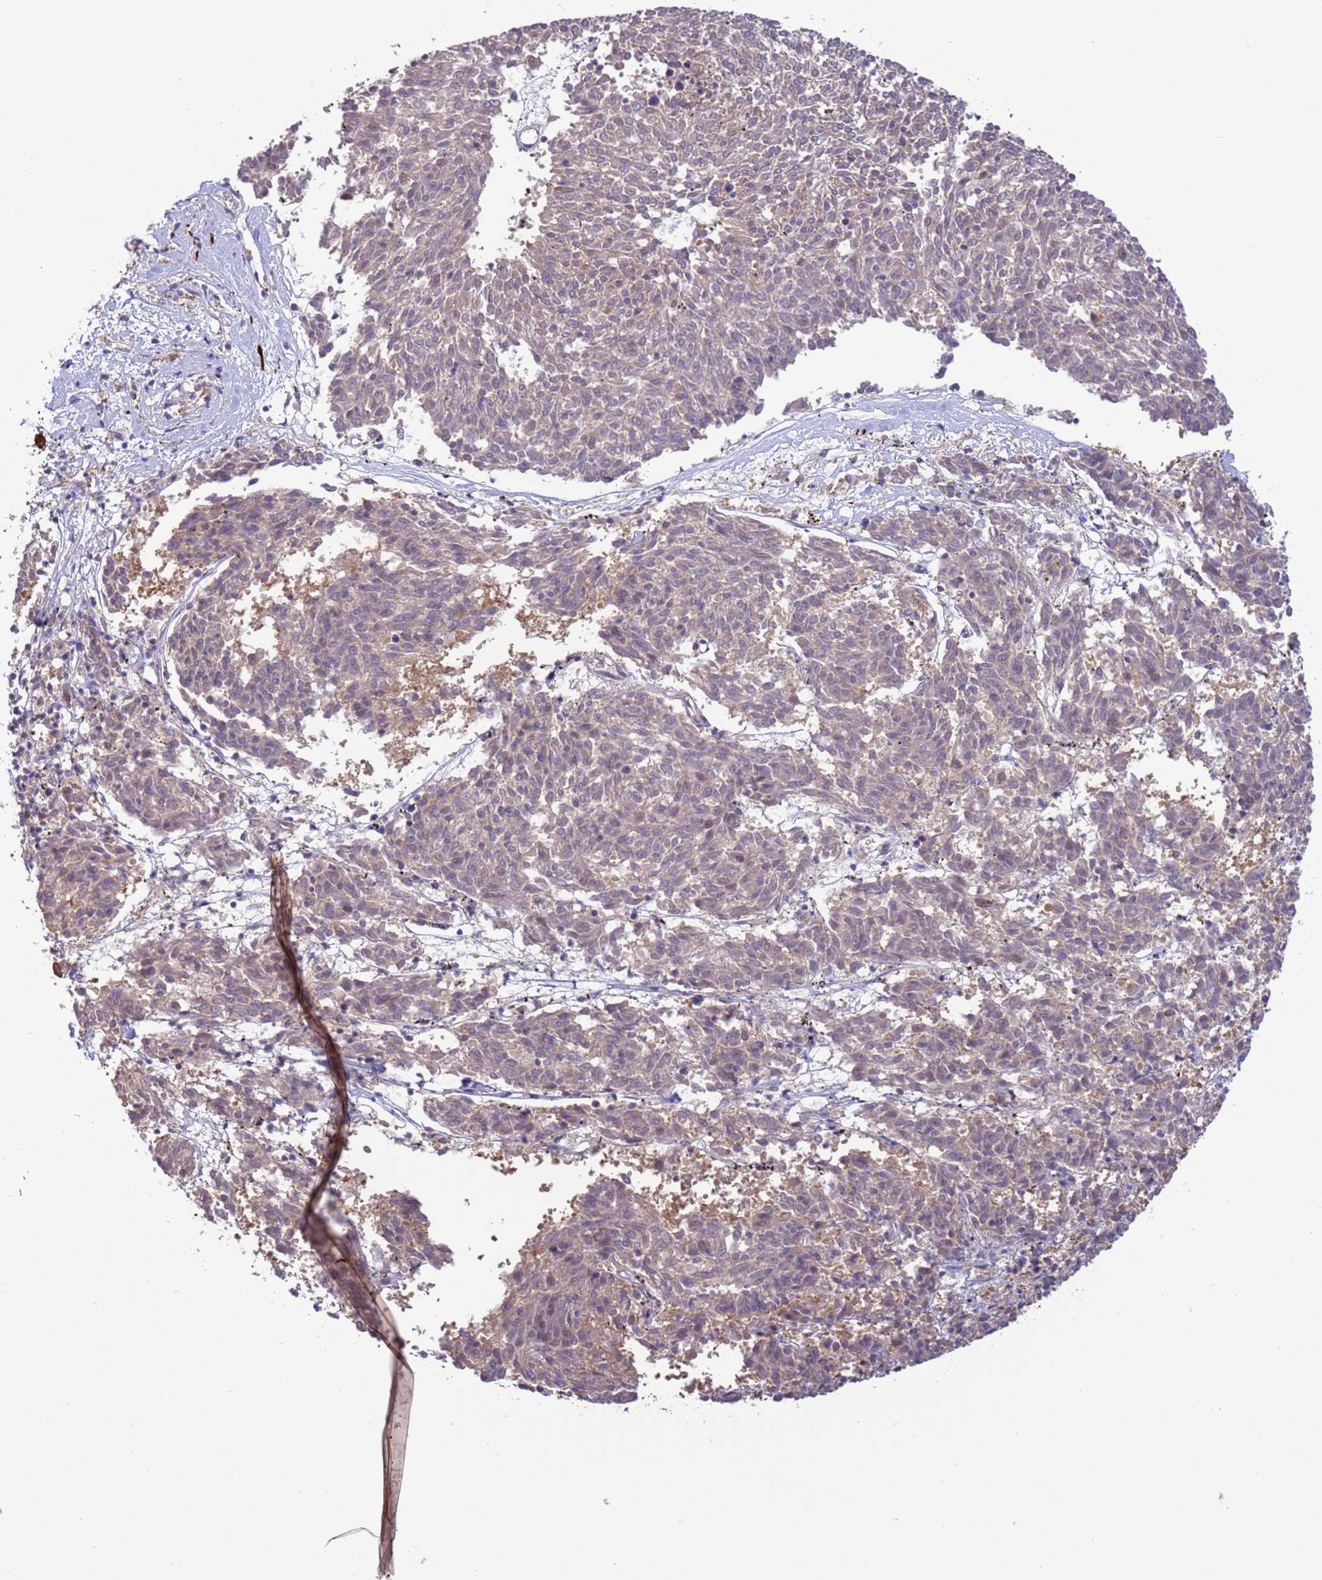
{"staining": {"intensity": "weak", "quantity": "<25%", "location": "cytoplasmic/membranous"}, "tissue": "melanoma", "cell_type": "Tumor cells", "image_type": "cancer", "snomed": [{"axis": "morphology", "description": "Malignant melanoma, NOS"}, {"axis": "topography", "description": "Skin"}], "caption": "Tumor cells are negative for brown protein staining in malignant melanoma.", "gene": "GJA10", "patient": {"sex": "female", "age": 72}}